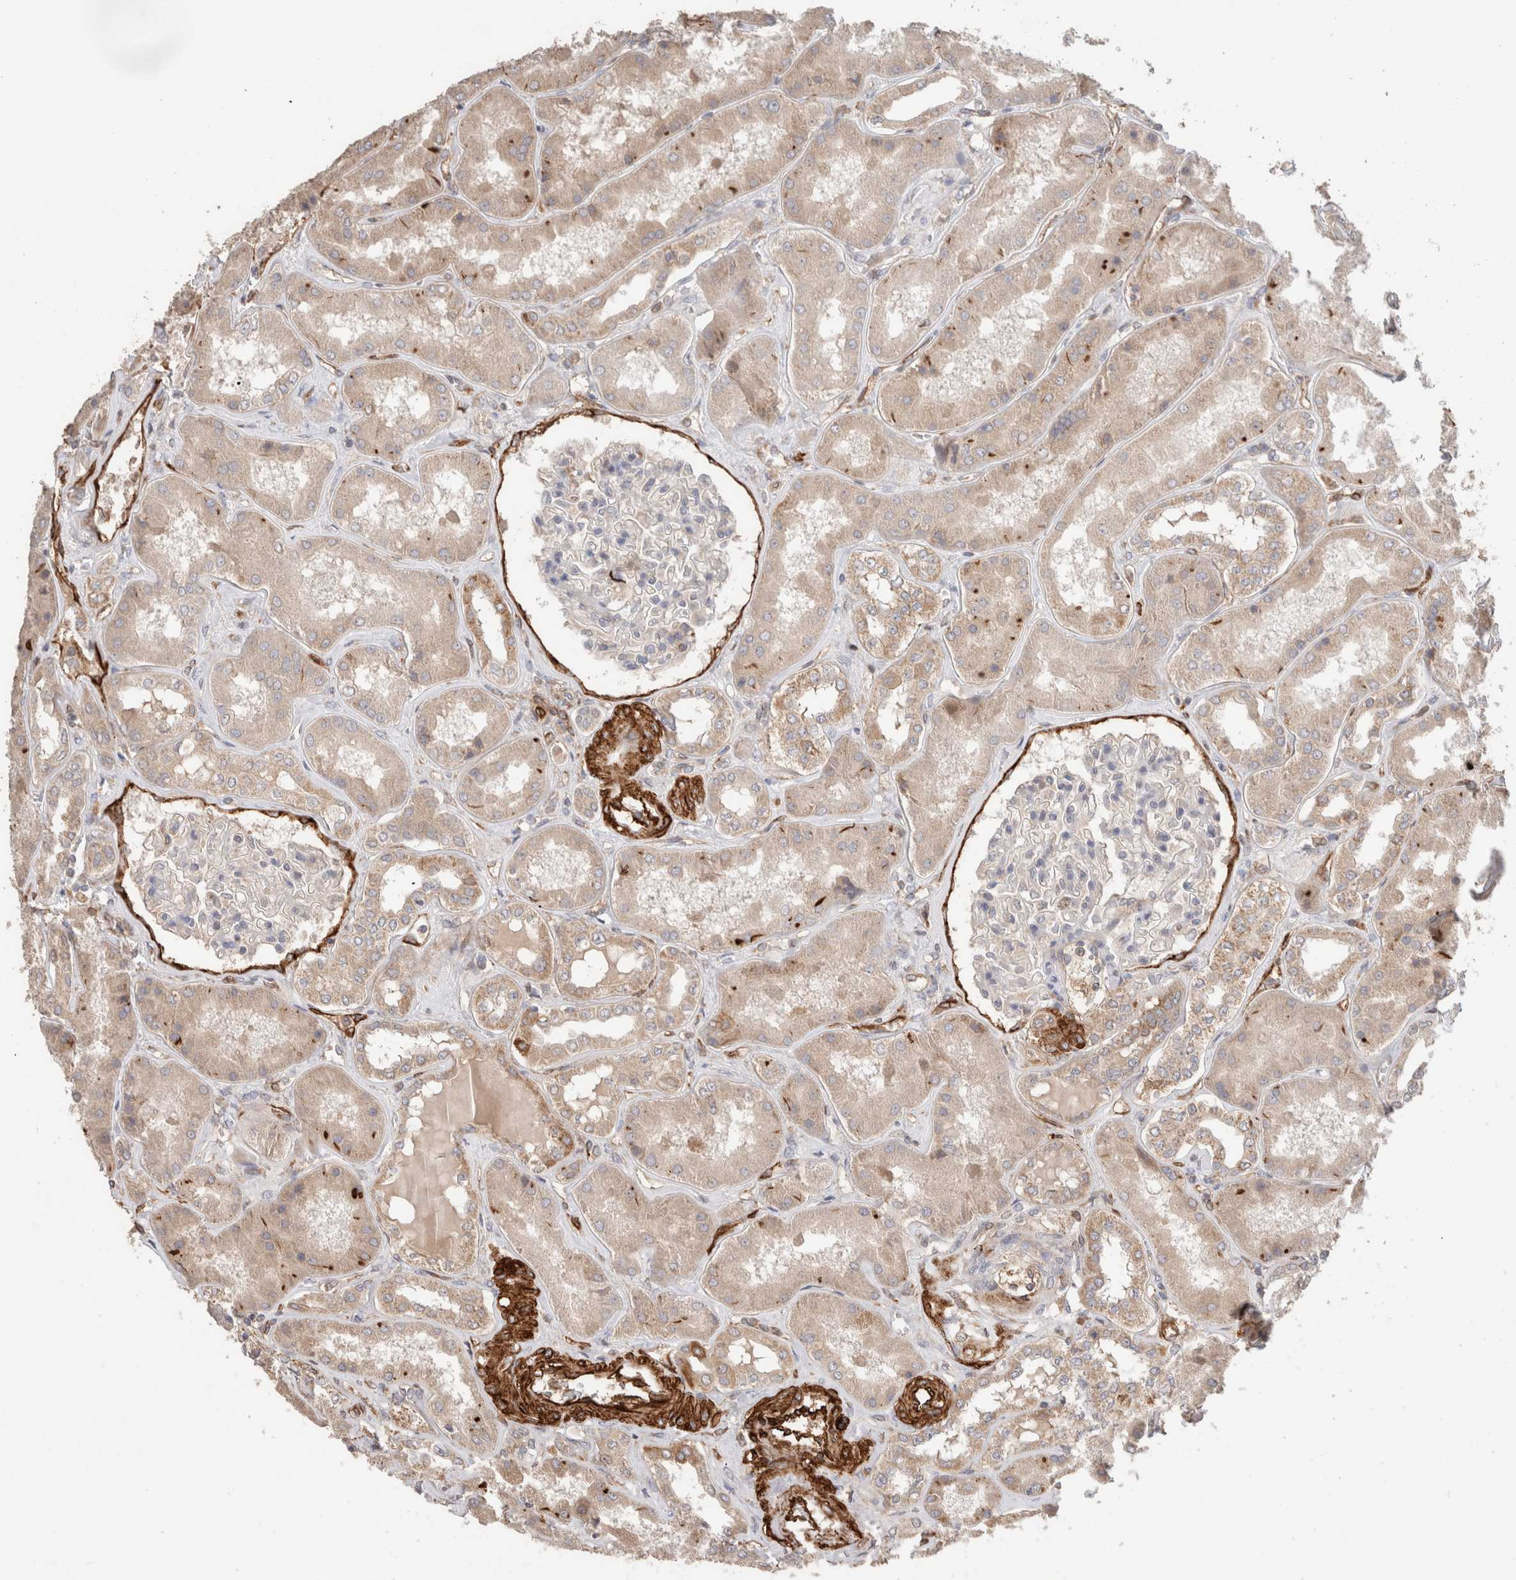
{"staining": {"intensity": "weak", "quantity": ">75%", "location": "cytoplasmic/membranous"}, "tissue": "kidney", "cell_type": "Cells in glomeruli", "image_type": "normal", "snomed": [{"axis": "morphology", "description": "Normal tissue, NOS"}, {"axis": "topography", "description": "Kidney"}], "caption": "A photomicrograph showing weak cytoplasmic/membranous staining in about >75% of cells in glomeruli in unremarkable kidney, as visualized by brown immunohistochemical staining.", "gene": "RAB32", "patient": {"sex": "female", "age": 56}}